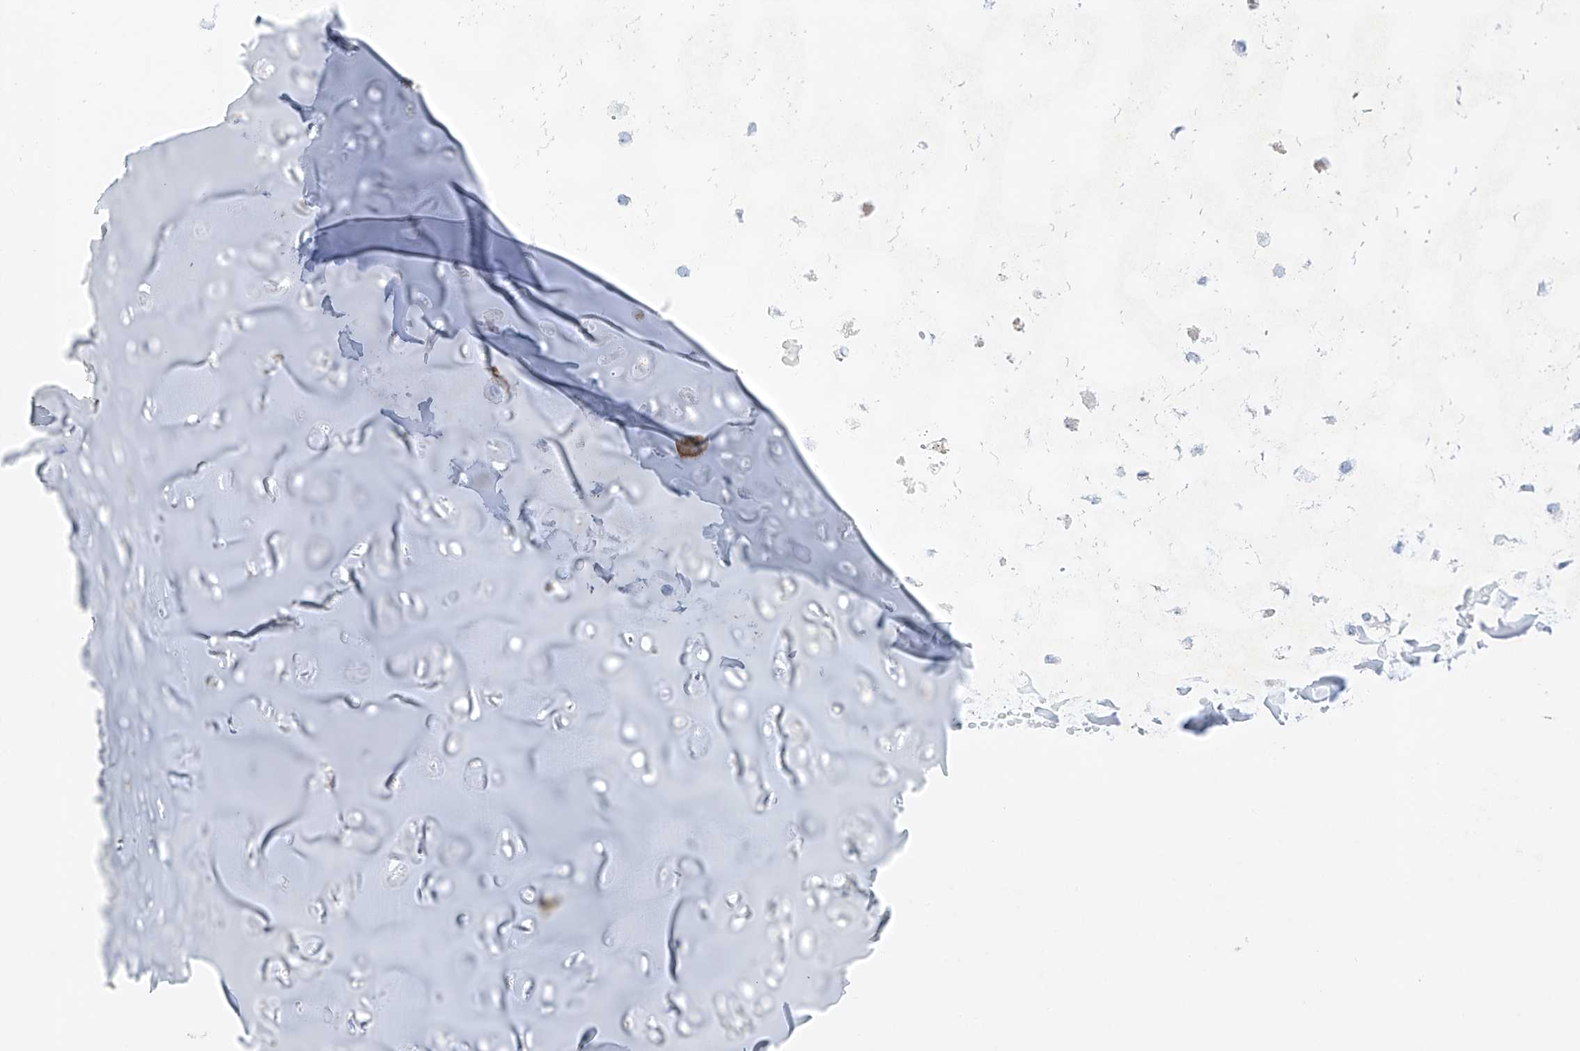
{"staining": {"intensity": "negative", "quantity": "none", "location": "none"}, "tissue": "adipose tissue", "cell_type": "Adipocytes", "image_type": "normal", "snomed": [{"axis": "morphology", "description": "Normal tissue, NOS"}, {"axis": "morphology", "description": "Basal cell carcinoma"}, {"axis": "topography", "description": "Cartilage tissue"}, {"axis": "topography", "description": "Nasopharynx"}, {"axis": "topography", "description": "Oral tissue"}], "caption": "Human adipose tissue stained for a protein using immunohistochemistry displays no positivity in adipocytes.", "gene": "LURAP1", "patient": {"sex": "female", "age": 77}}